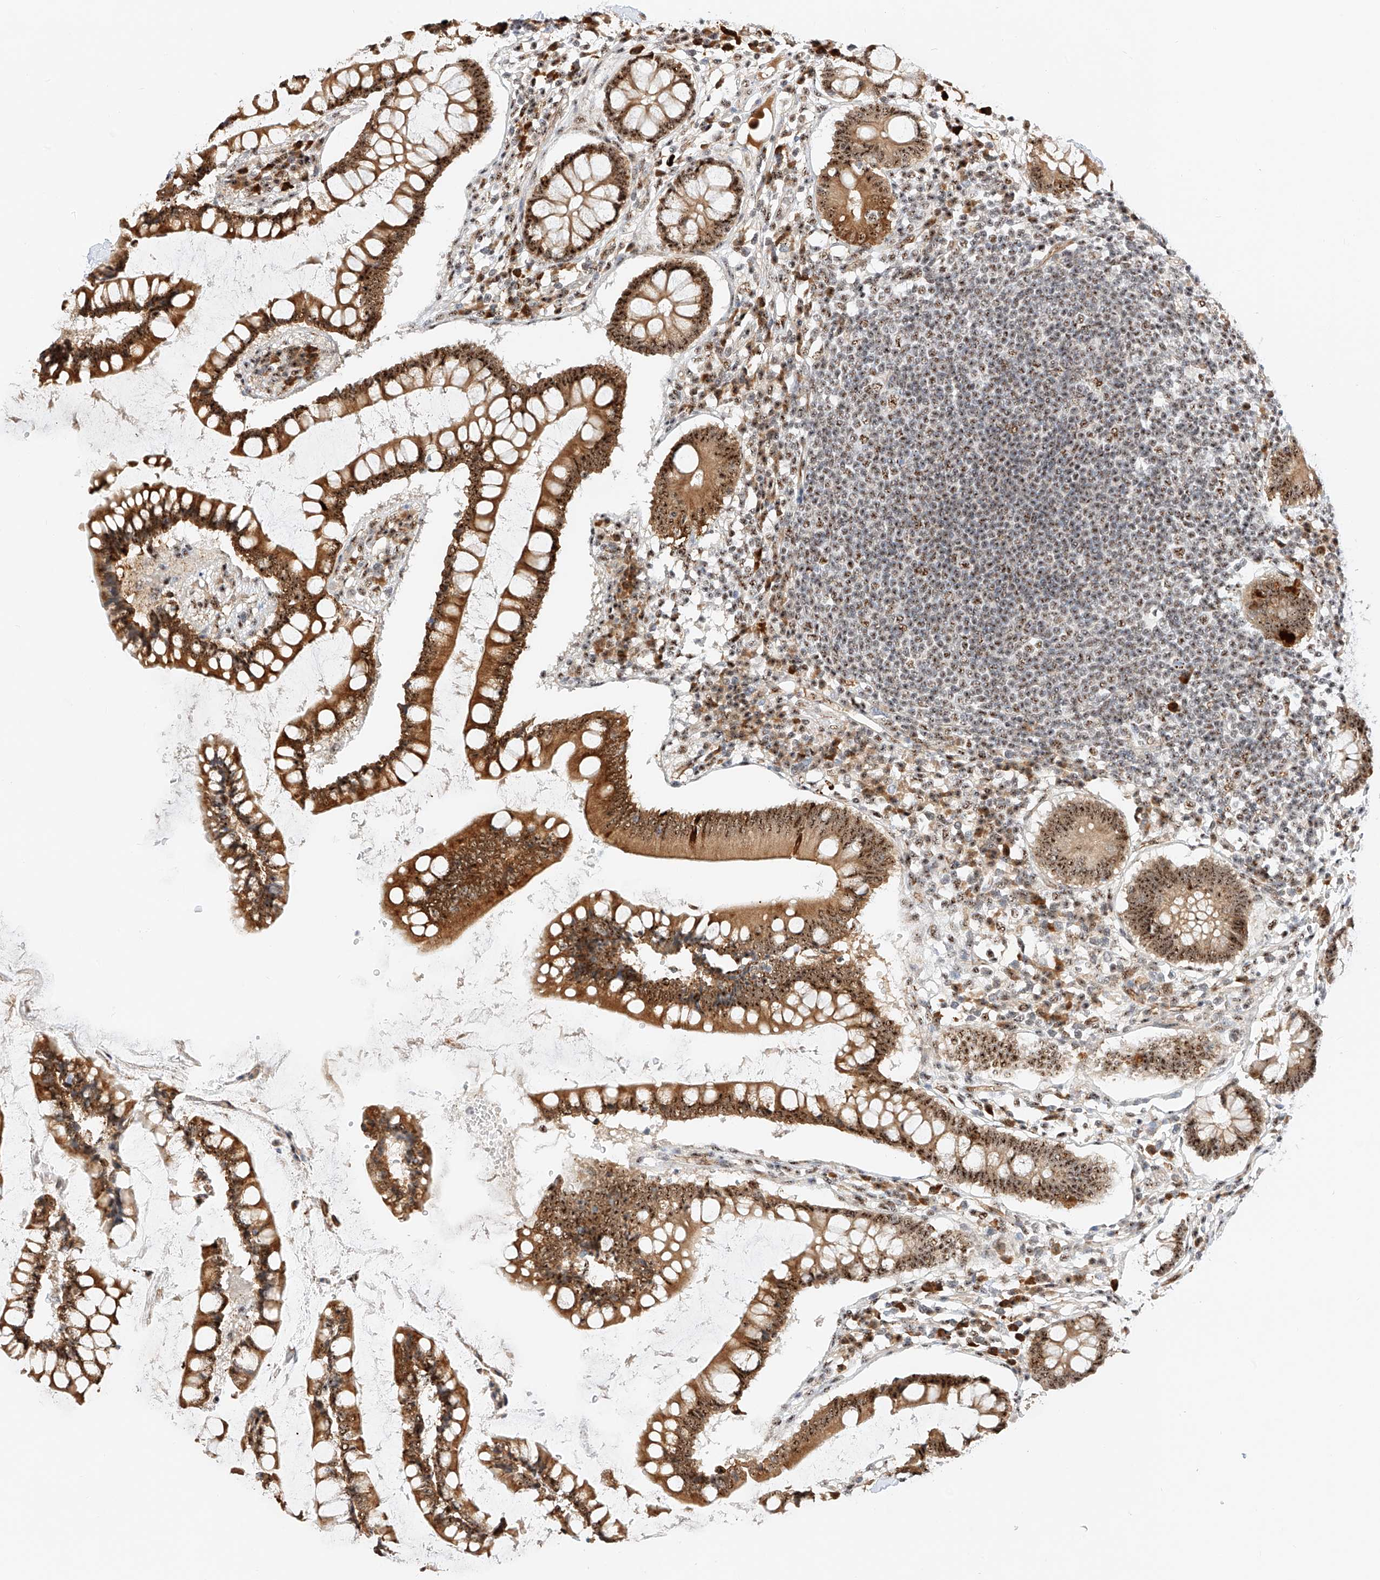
{"staining": {"intensity": "strong", "quantity": ">75%", "location": "cytoplasmic/membranous,nuclear"}, "tissue": "colon", "cell_type": "Endothelial cells", "image_type": "normal", "snomed": [{"axis": "morphology", "description": "Normal tissue, NOS"}, {"axis": "topography", "description": "Colon"}], "caption": "IHC (DAB) staining of unremarkable colon demonstrates strong cytoplasmic/membranous,nuclear protein positivity in about >75% of endothelial cells. (Stains: DAB in brown, nuclei in blue, Microscopy: brightfield microscopy at high magnification).", "gene": "ATXN7L2", "patient": {"sex": "female", "age": 79}}